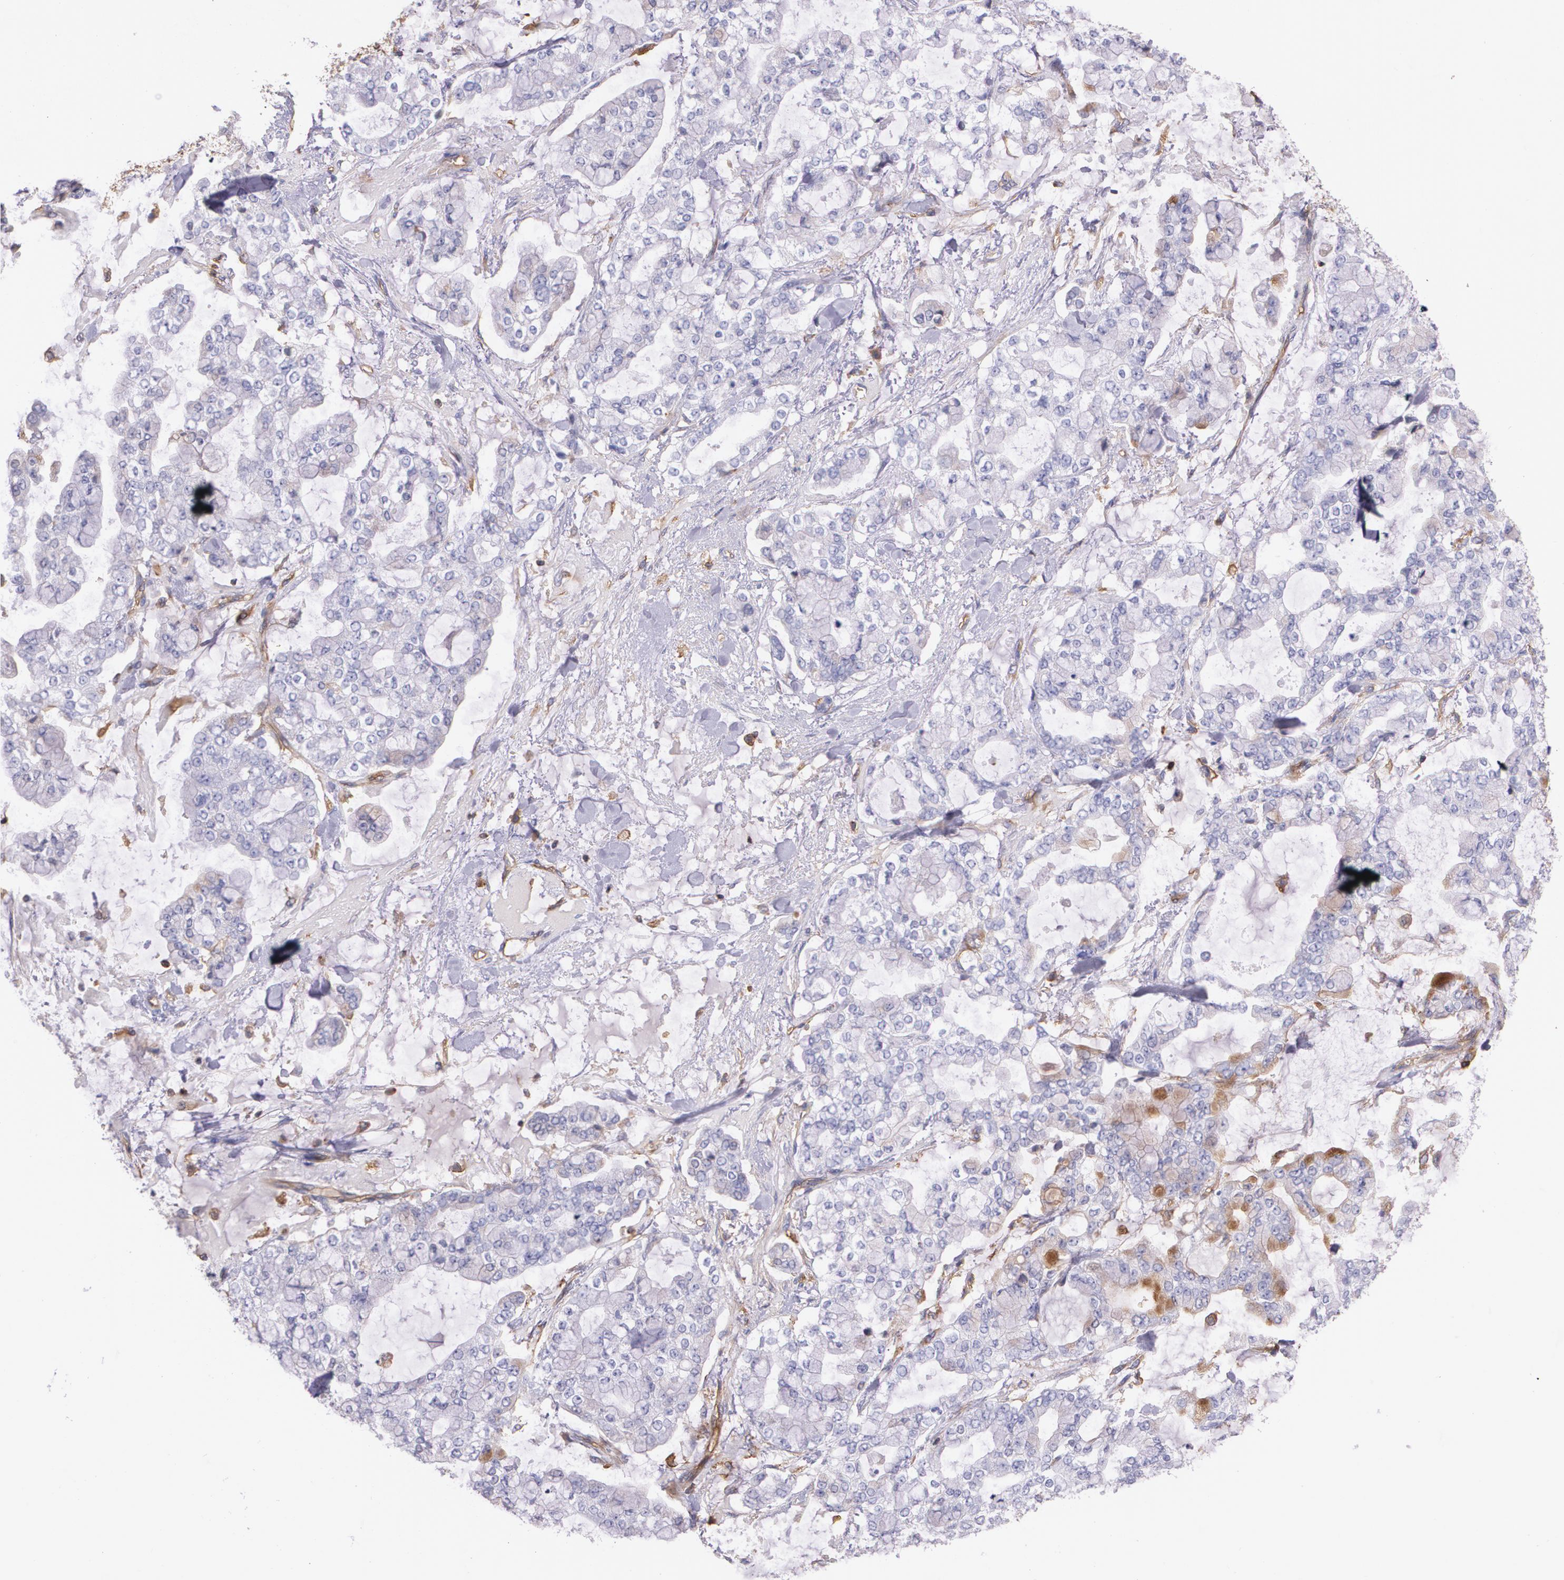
{"staining": {"intensity": "negative", "quantity": "none", "location": "none"}, "tissue": "stomach cancer", "cell_type": "Tumor cells", "image_type": "cancer", "snomed": [{"axis": "morphology", "description": "Normal tissue, NOS"}, {"axis": "morphology", "description": "Adenocarcinoma, NOS"}, {"axis": "topography", "description": "Stomach, upper"}, {"axis": "topography", "description": "Stomach"}], "caption": "Immunohistochemistry of human adenocarcinoma (stomach) shows no positivity in tumor cells.", "gene": "B2M", "patient": {"sex": "male", "age": 76}}